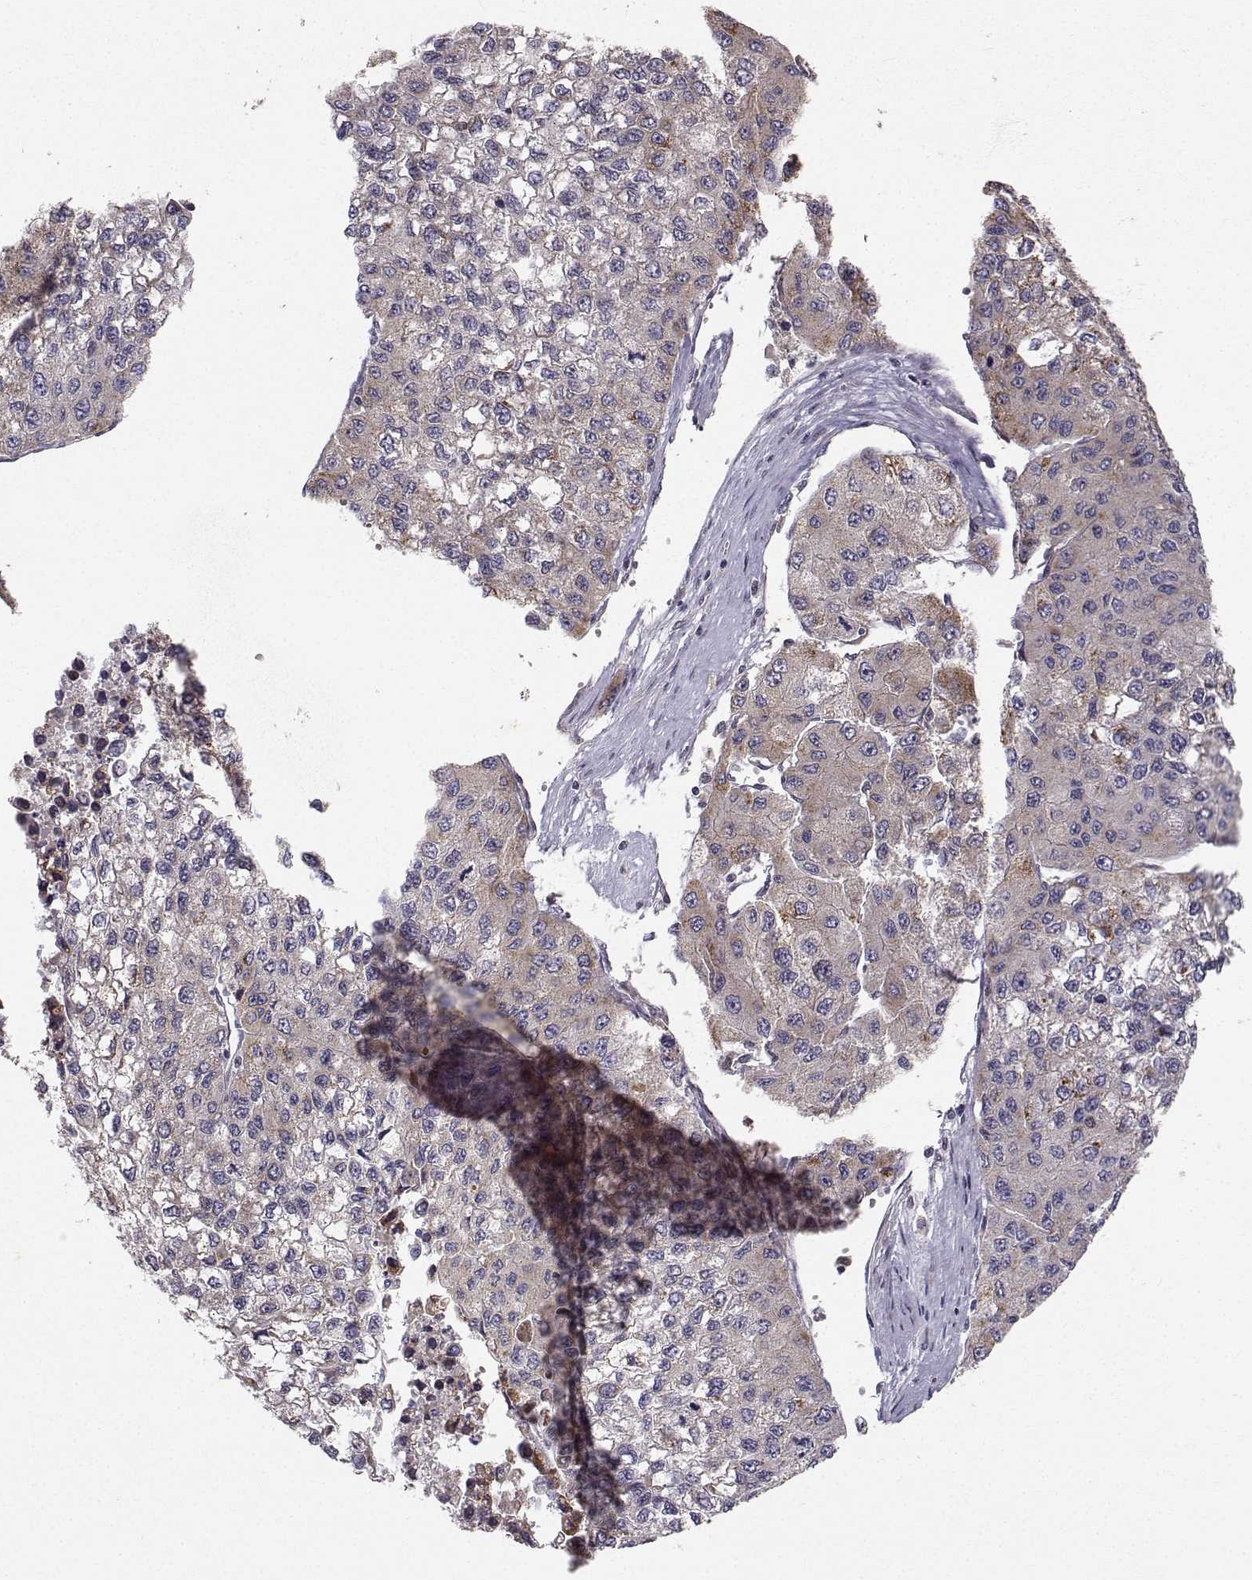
{"staining": {"intensity": "moderate", "quantity": "<25%", "location": "cytoplasmic/membranous"}, "tissue": "liver cancer", "cell_type": "Tumor cells", "image_type": "cancer", "snomed": [{"axis": "morphology", "description": "Carcinoma, Hepatocellular, NOS"}, {"axis": "topography", "description": "Liver"}], "caption": "A brown stain shows moderate cytoplasmic/membranous positivity of a protein in human hepatocellular carcinoma (liver) tumor cells. (DAB IHC with brightfield microscopy, high magnification).", "gene": "APC", "patient": {"sex": "female", "age": 66}}